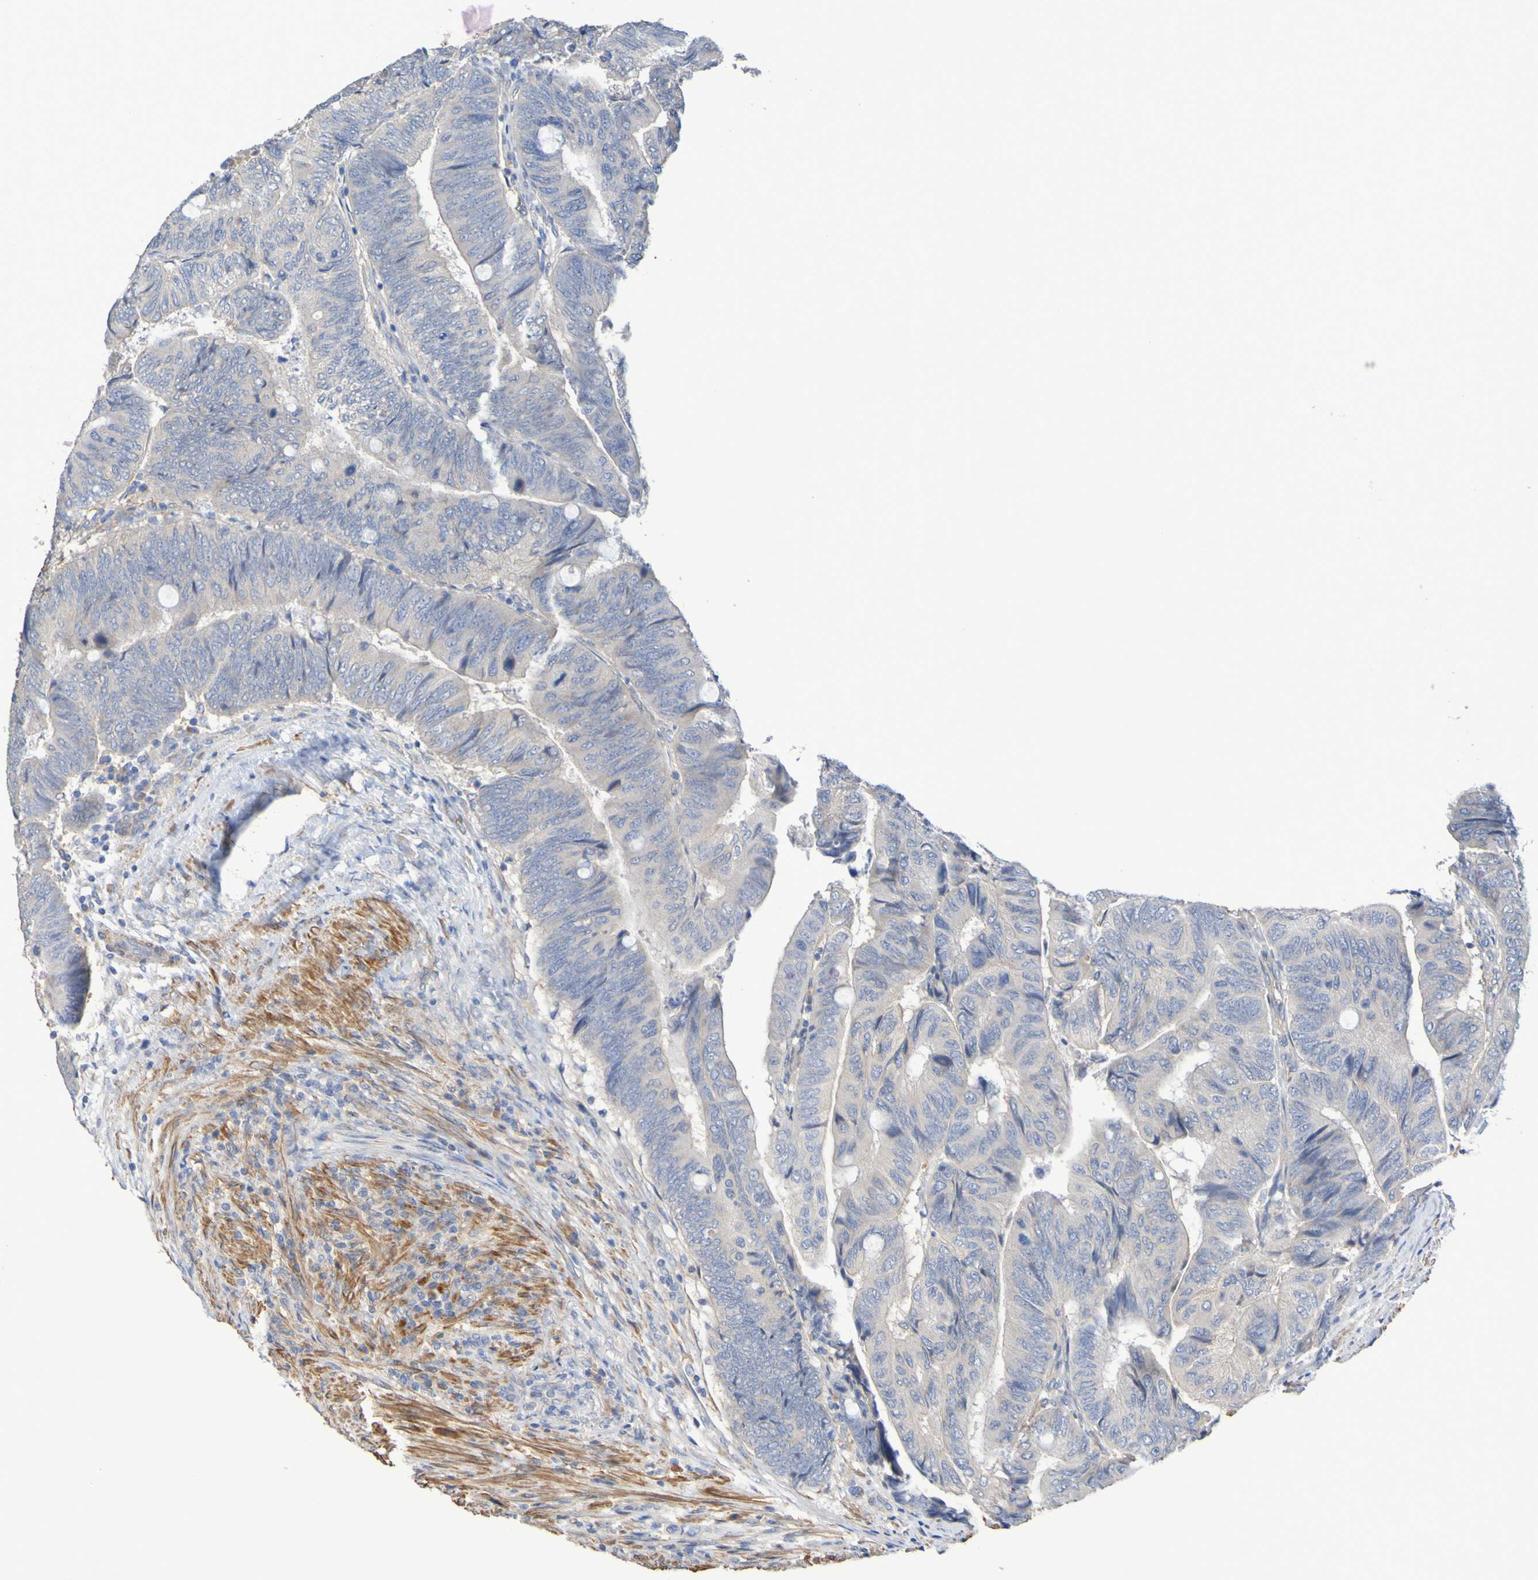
{"staining": {"intensity": "weak", "quantity": ">75%", "location": "cytoplasmic/membranous"}, "tissue": "colorectal cancer", "cell_type": "Tumor cells", "image_type": "cancer", "snomed": [{"axis": "morphology", "description": "Normal tissue, NOS"}, {"axis": "morphology", "description": "Adenocarcinoma, NOS"}, {"axis": "topography", "description": "Rectum"}, {"axis": "topography", "description": "Peripheral nerve tissue"}], "caption": "Colorectal cancer stained with immunohistochemistry (IHC) demonstrates weak cytoplasmic/membranous staining in approximately >75% of tumor cells.", "gene": "SRPRB", "patient": {"sex": "male", "age": 92}}